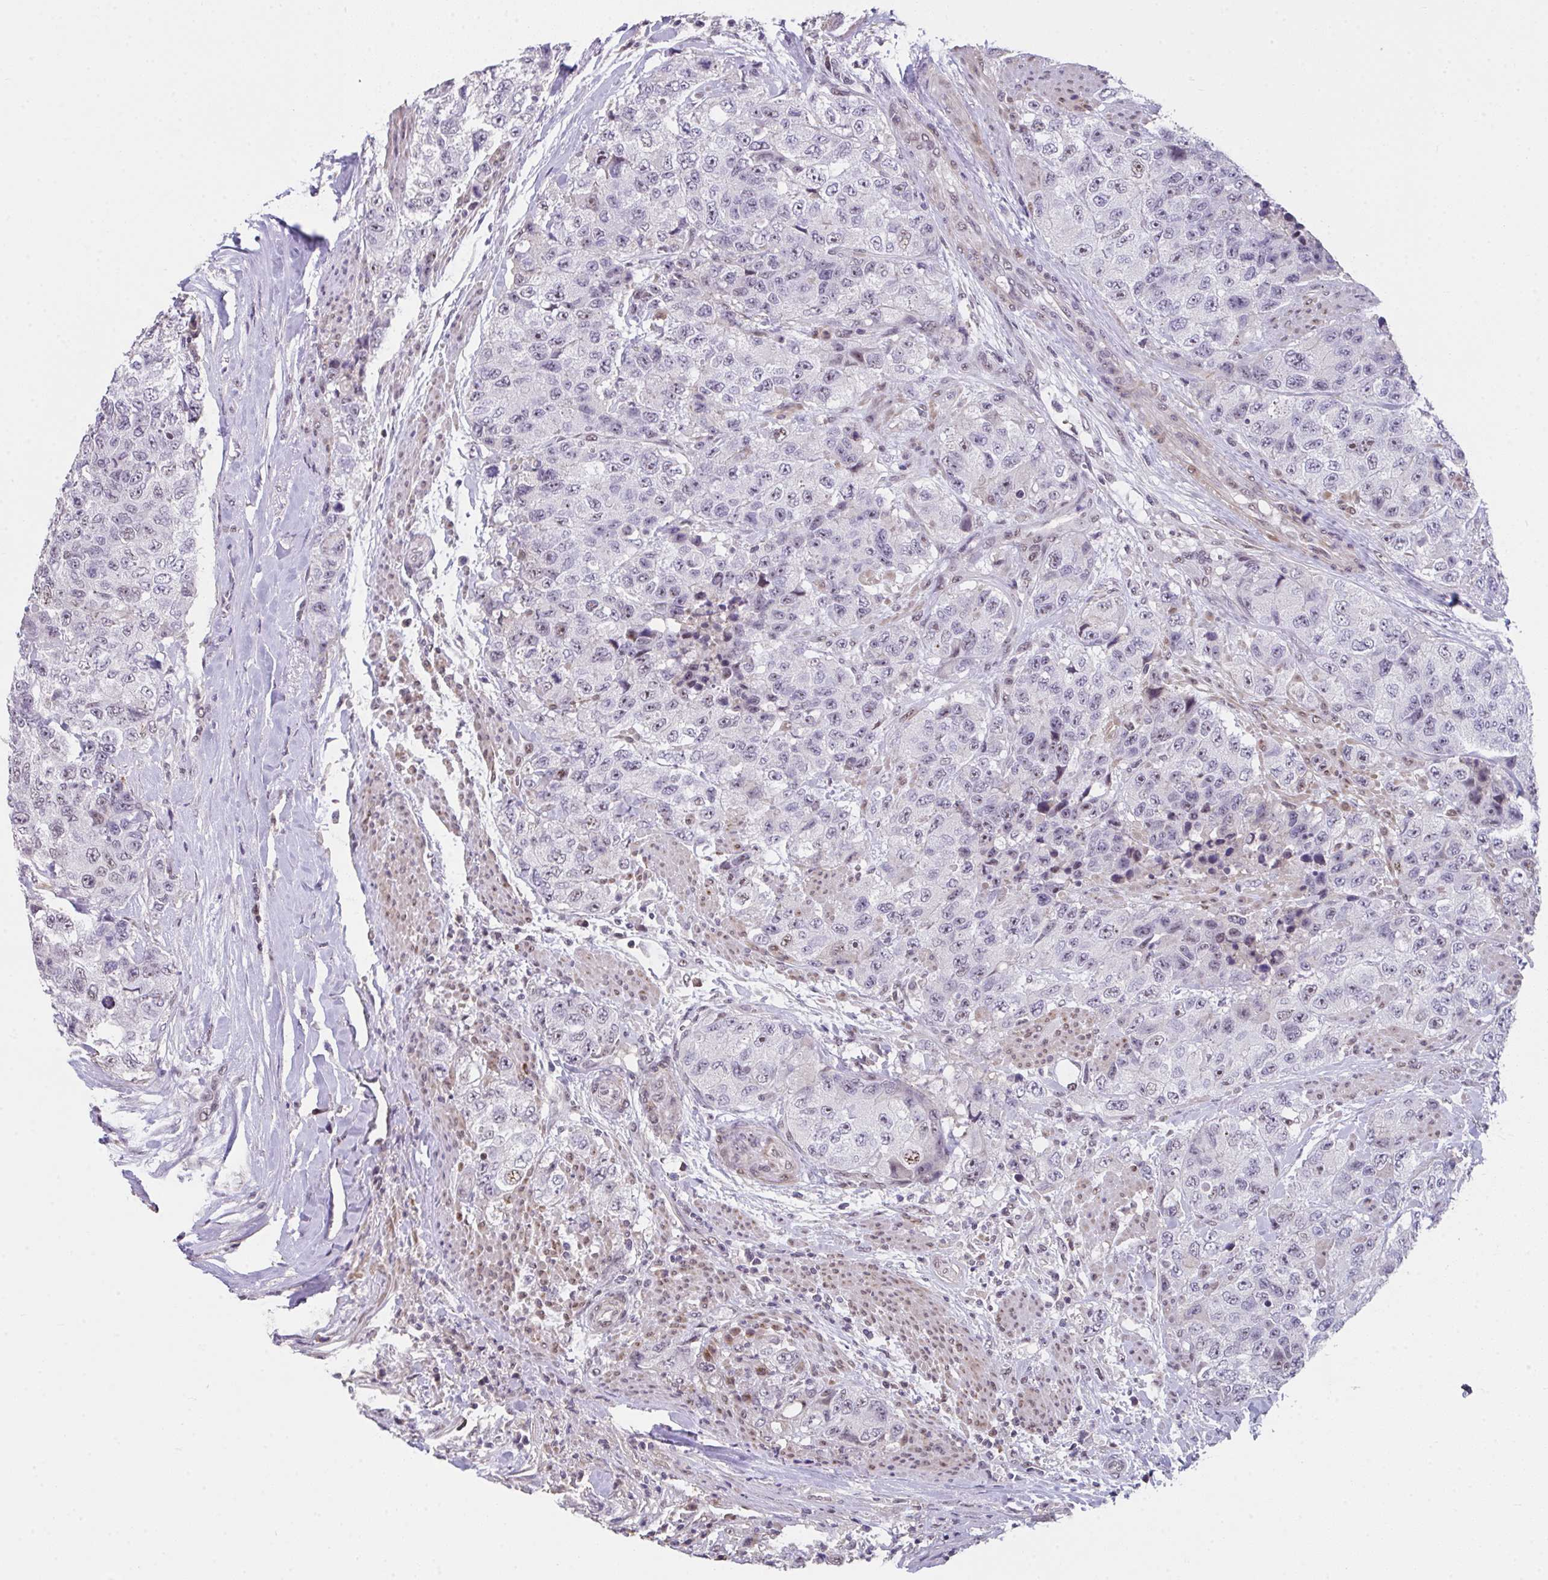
{"staining": {"intensity": "negative", "quantity": "none", "location": "none"}, "tissue": "urothelial cancer", "cell_type": "Tumor cells", "image_type": "cancer", "snomed": [{"axis": "morphology", "description": "Urothelial carcinoma, High grade"}, {"axis": "topography", "description": "Urinary bladder"}], "caption": "Urothelial cancer stained for a protein using immunohistochemistry exhibits no positivity tumor cells.", "gene": "RBBP6", "patient": {"sex": "female", "age": 78}}